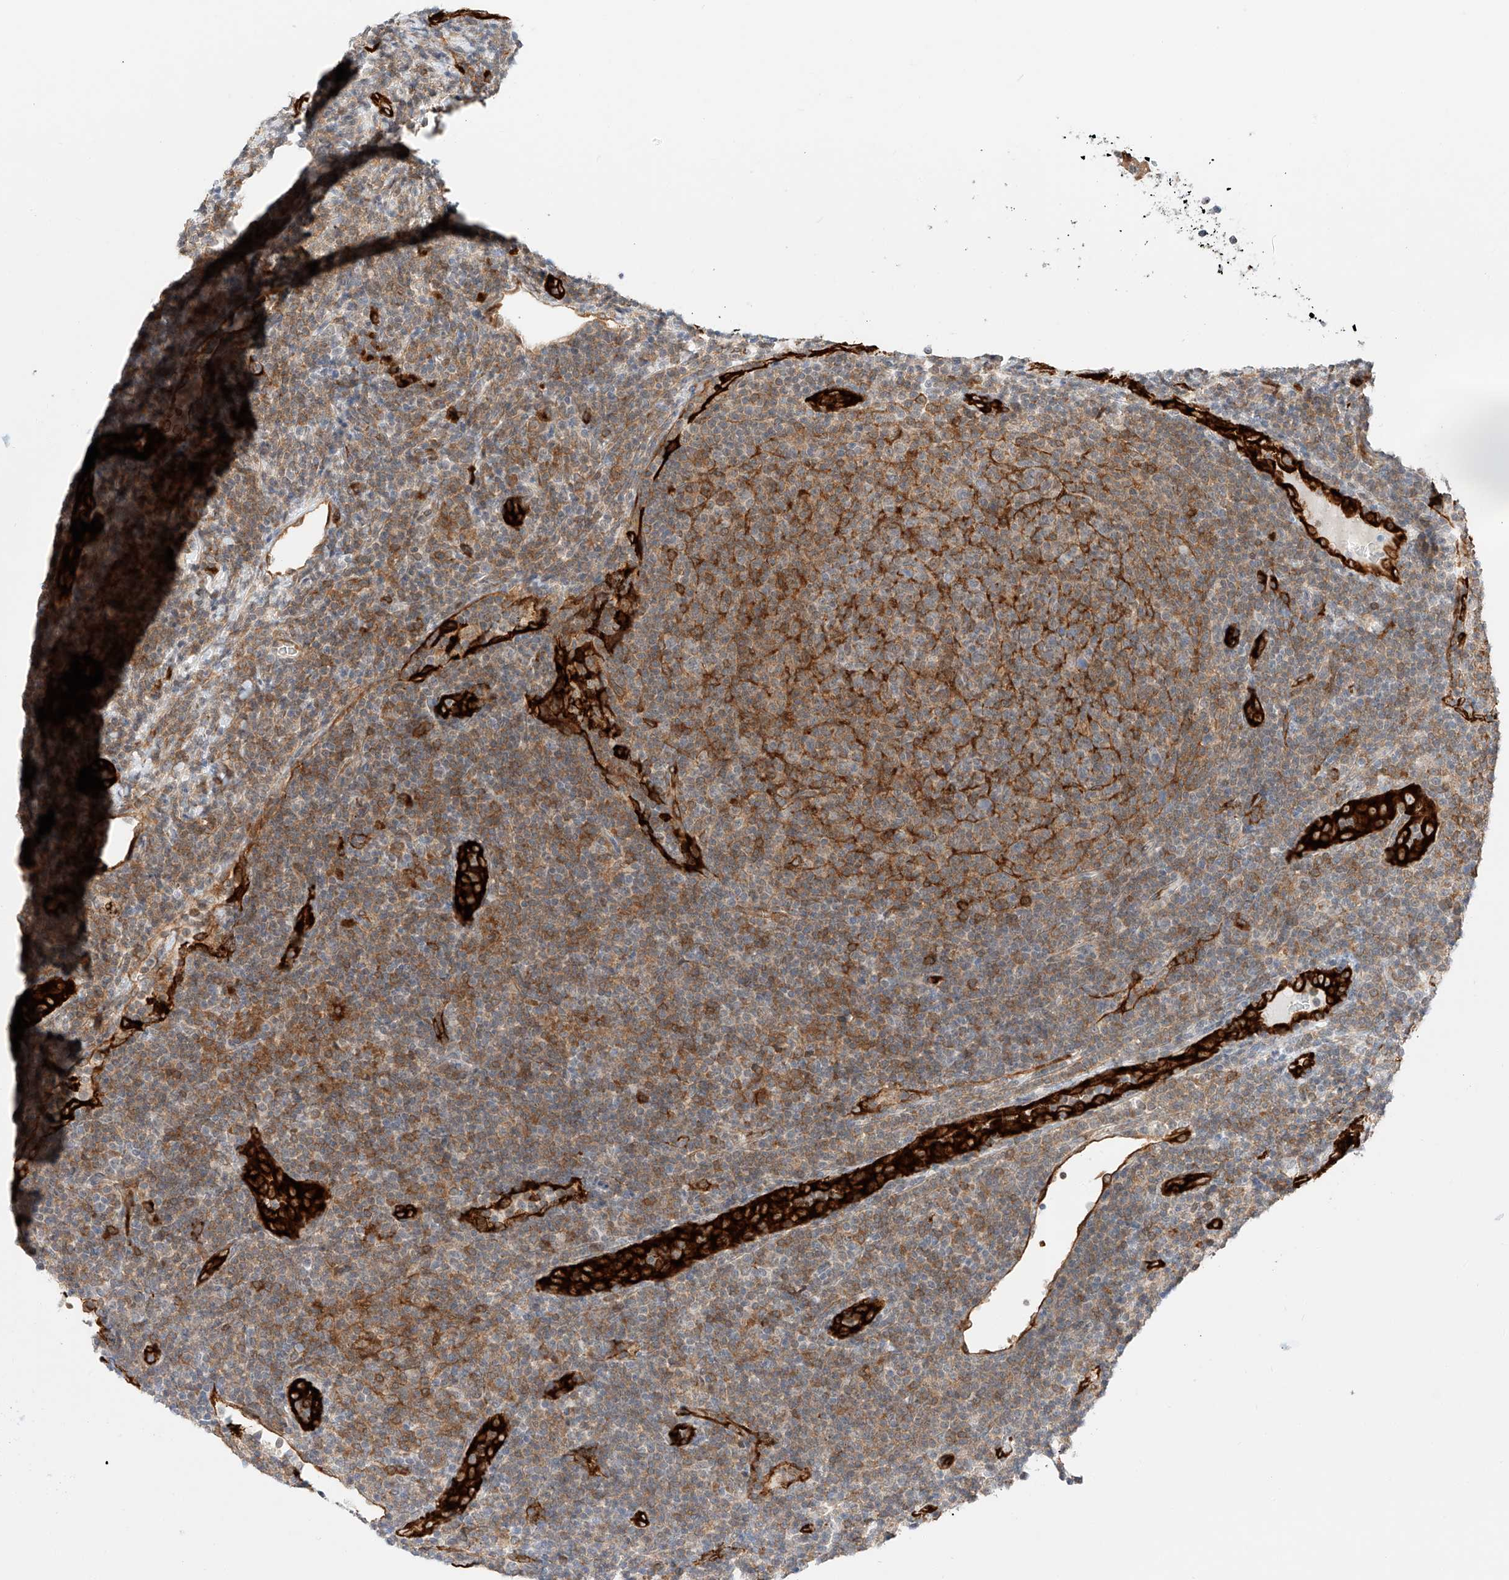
{"staining": {"intensity": "weak", "quantity": "25%-75%", "location": "cytoplasmic/membranous"}, "tissue": "lymphoma", "cell_type": "Tumor cells", "image_type": "cancer", "snomed": [{"axis": "morphology", "description": "Malignant lymphoma, non-Hodgkin's type, Low grade"}, {"axis": "topography", "description": "Lymph node"}], "caption": "Protein staining shows weak cytoplasmic/membranous positivity in approximately 25%-75% of tumor cells in malignant lymphoma, non-Hodgkin's type (low-grade).", "gene": "CARMIL1", "patient": {"sex": "male", "age": 66}}